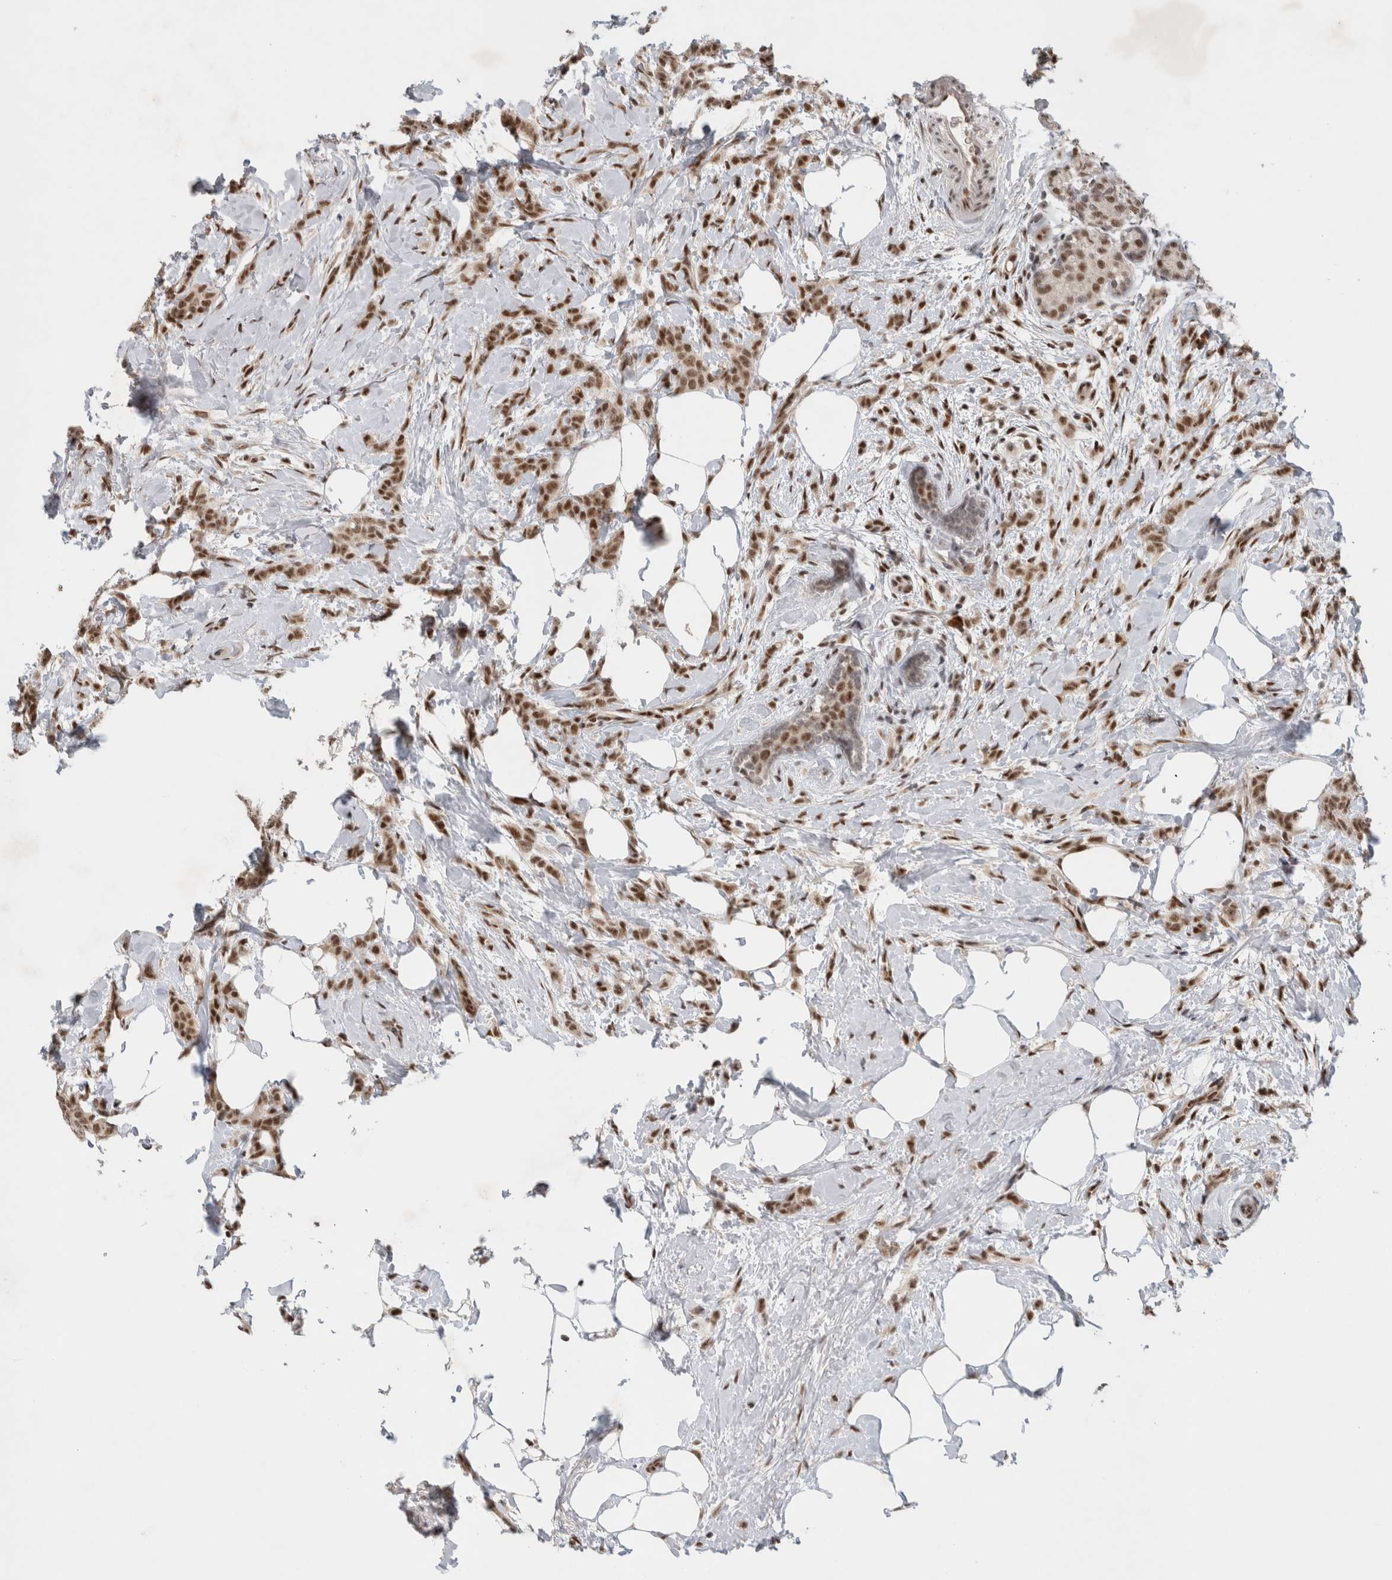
{"staining": {"intensity": "strong", "quantity": ">75%", "location": "nuclear"}, "tissue": "breast cancer", "cell_type": "Tumor cells", "image_type": "cancer", "snomed": [{"axis": "morphology", "description": "Lobular carcinoma, in situ"}, {"axis": "morphology", "description": "Lobular carcinoma"}, {"axis": "topography", "description": "Breast"}], "caption": "Immunohistochemistry (IHC) image of breast cancer stained for a protein (brown), which reveals high levels of strong nuclear staining in about >75% of tumor cells.", "gene": "HESX1", "patient": {"sex": "female", "age": 41}}